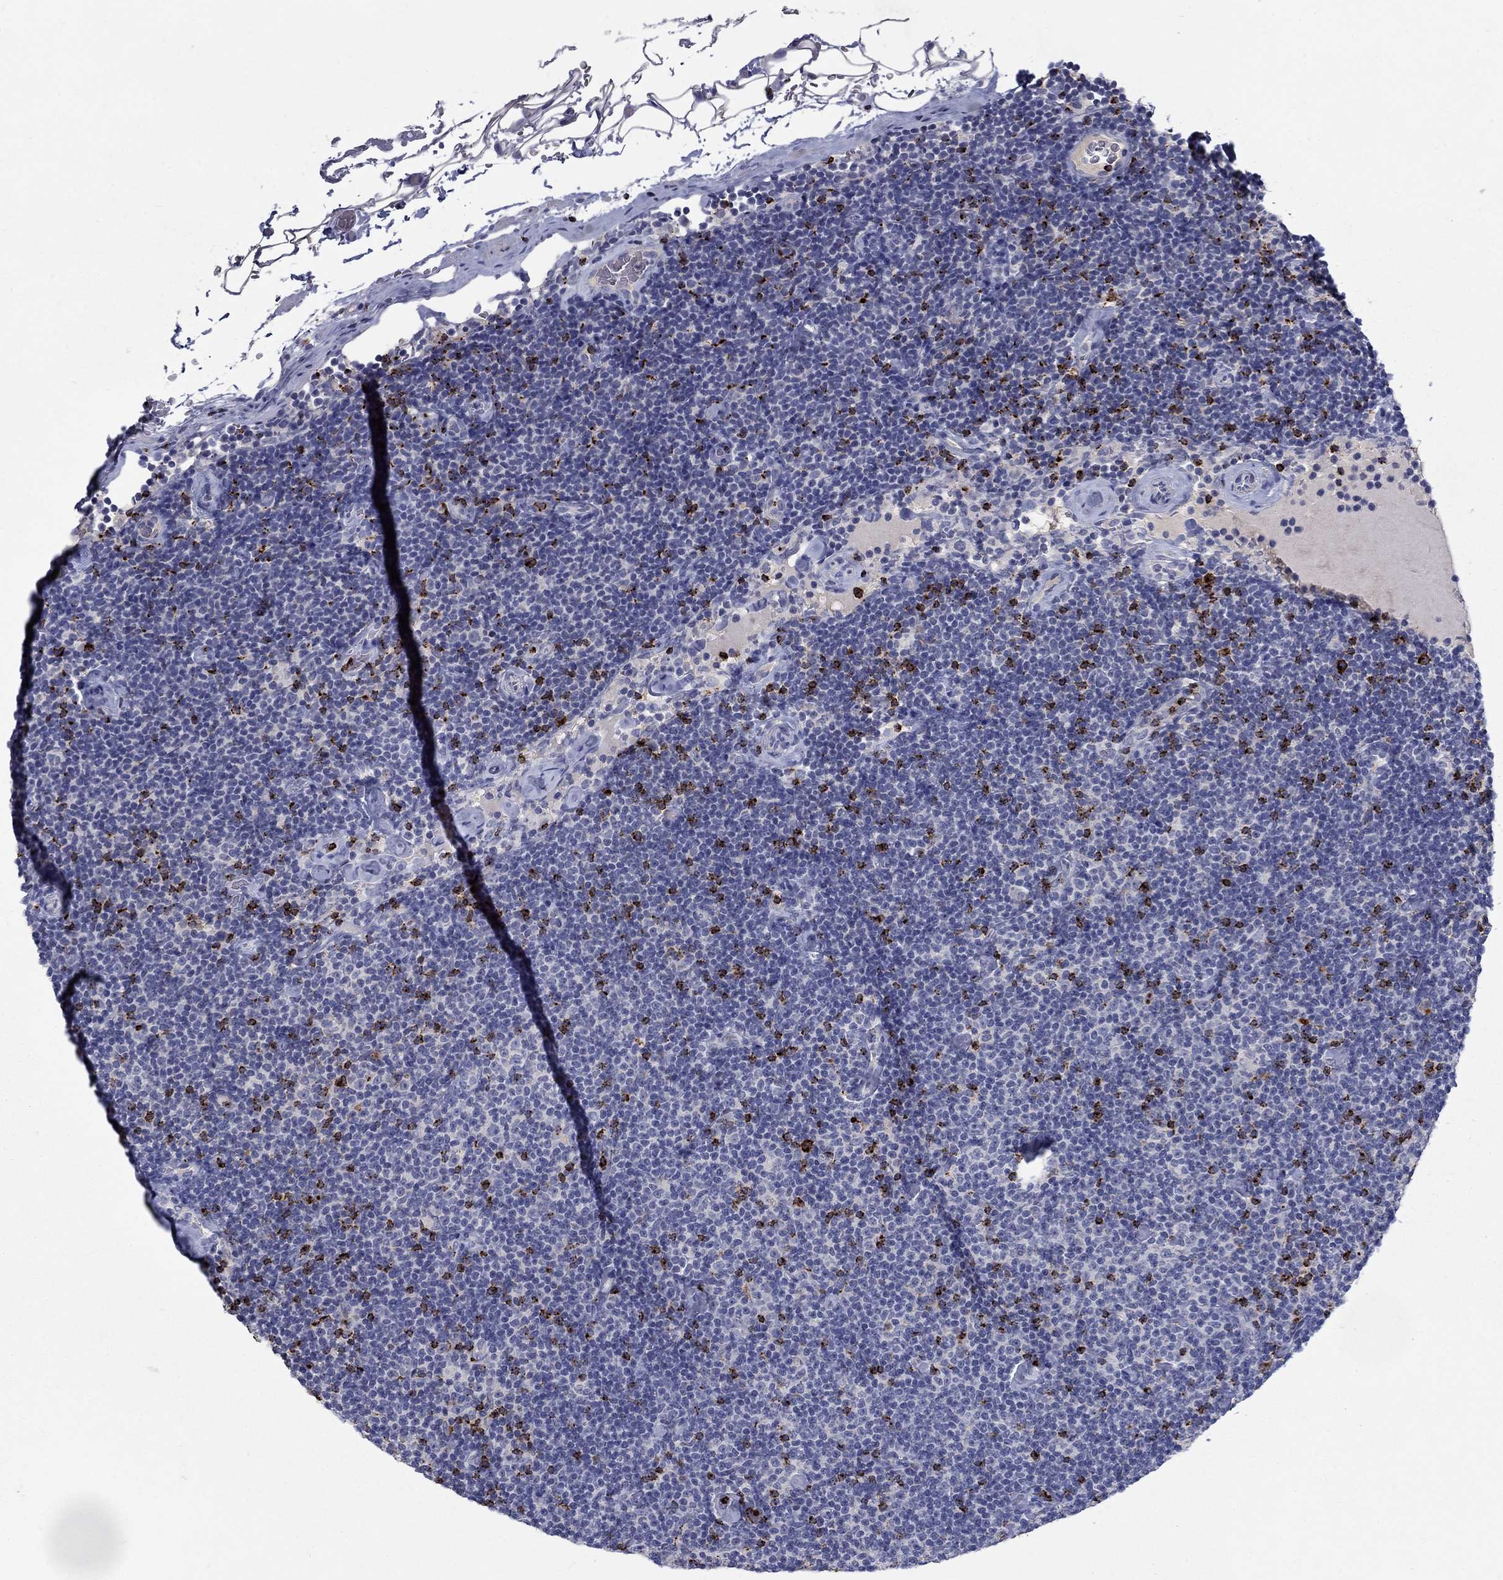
{"staining": {"intensity": "strong", "quantity": "<25%", "location": "cytoplasmic/membranous"}, "tissue": "lymphoma", "cell_type": "Tumor cells", "image_type": "cancer", "snomed": [{"axis": "morphology", "description": "Malignant lymphoma, non-Hodgkin's type, Low grade"}, {"axis": "topography", "description": "Lymph node"}], "caption": "This is a micrograph of IHC staining of malignant lymphoma, non-Hodgkin's type (low-grade), which shows strong positivity in the cytoplasmic/membranous of tumor cells.", "gene": "GZMA", "patient": {"sex": "male", "age": 81}}